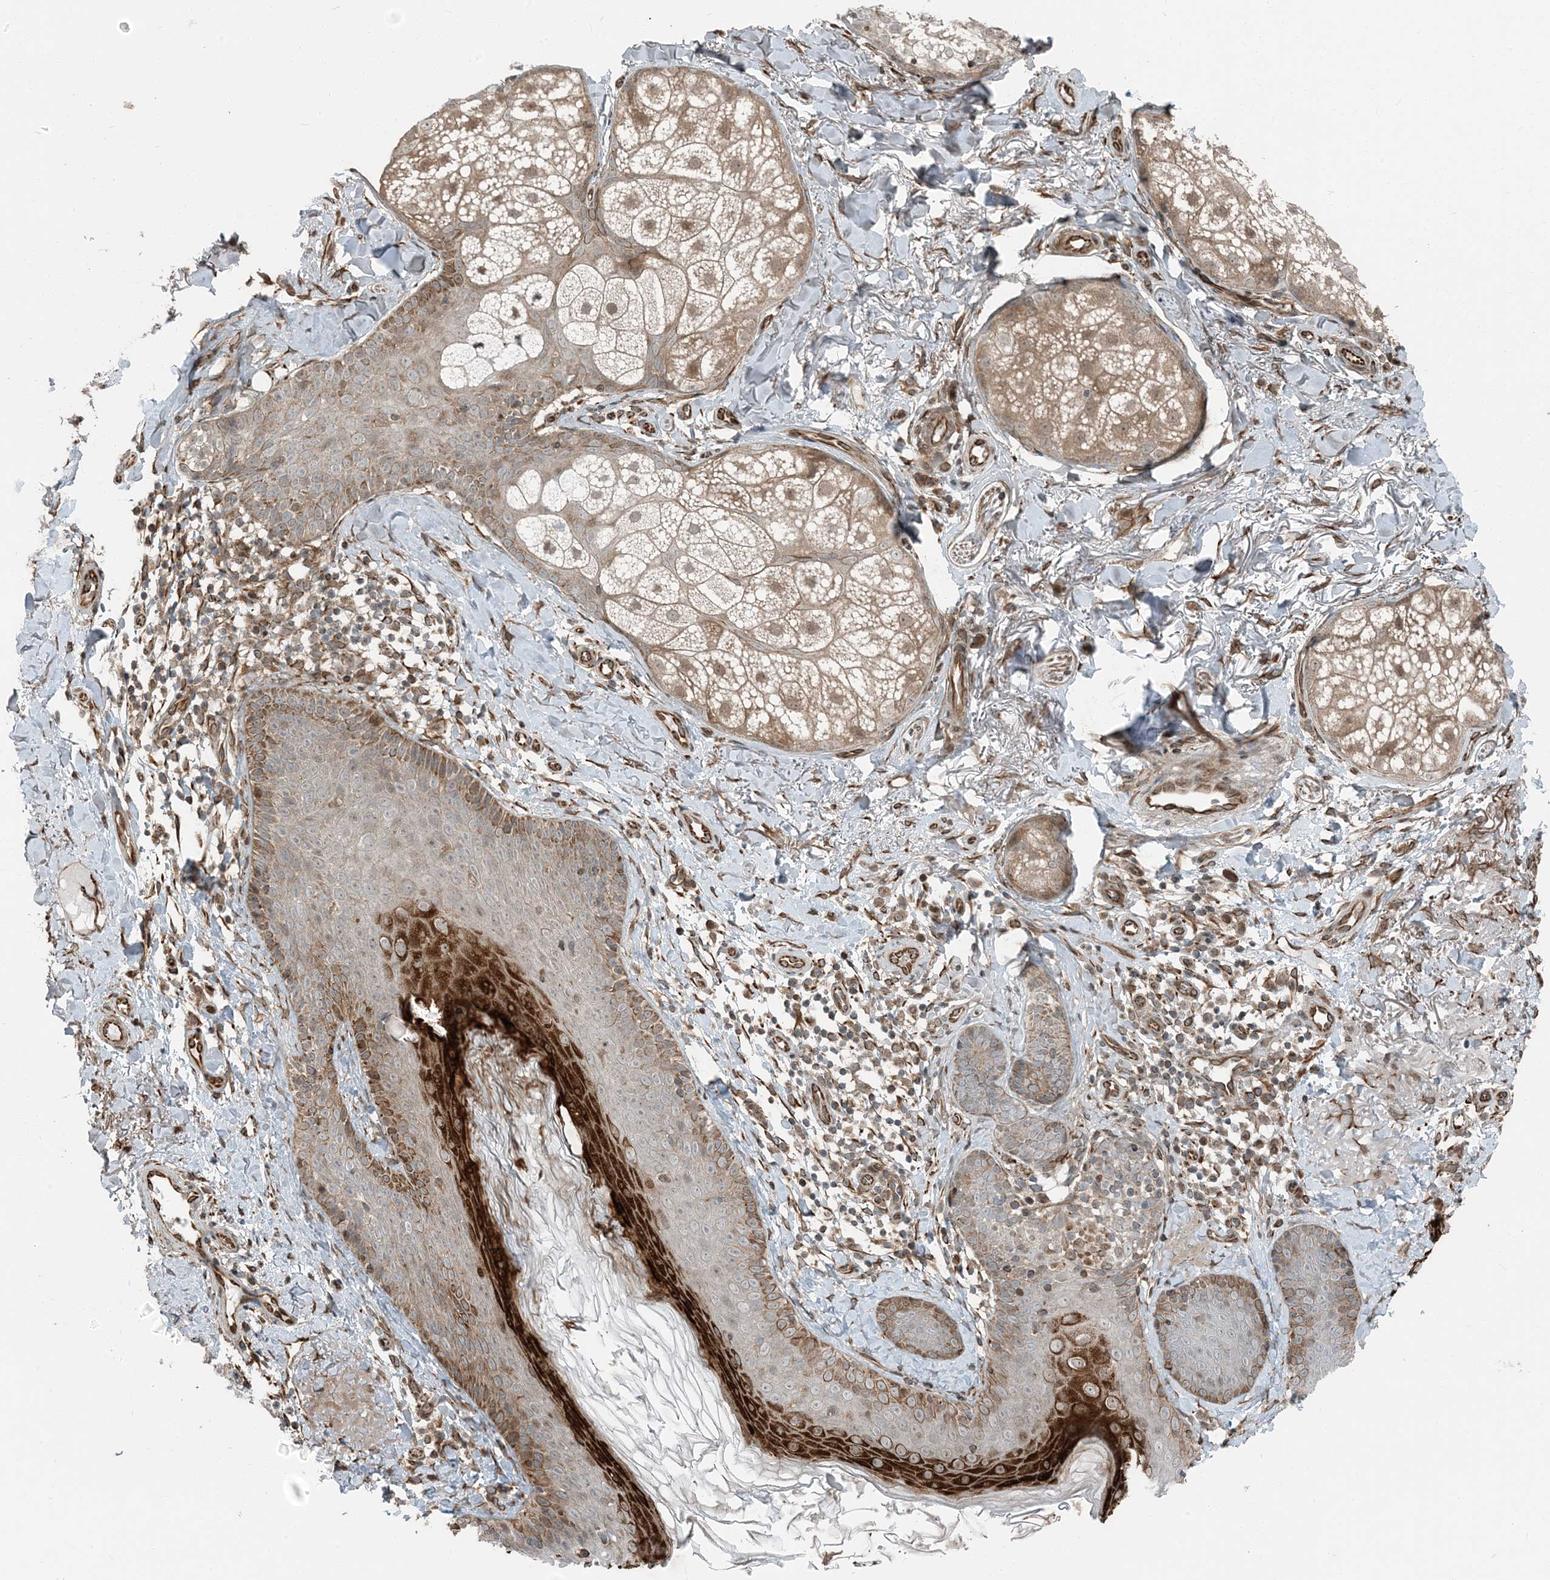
{"staining": {"intensity": "moderate", "quantity": ">75%", "location": "cytoplasmic/membranous"}, "tissue": "skin", "cell_type": "Fibroblasts", "image_type": "normal", "snomed": [{"axis": "morphology", "description": "Normal tissue, NOS"}, {"axis": "topography", "description": "Skin"}], "caption": "Skin stained with immunohistochemistry displays moderate cytoplasmic/membranous staining in about >75% of fibroblasts.", "gene": "EDEM2", "patient": {"sex": "male", "age": 57}}